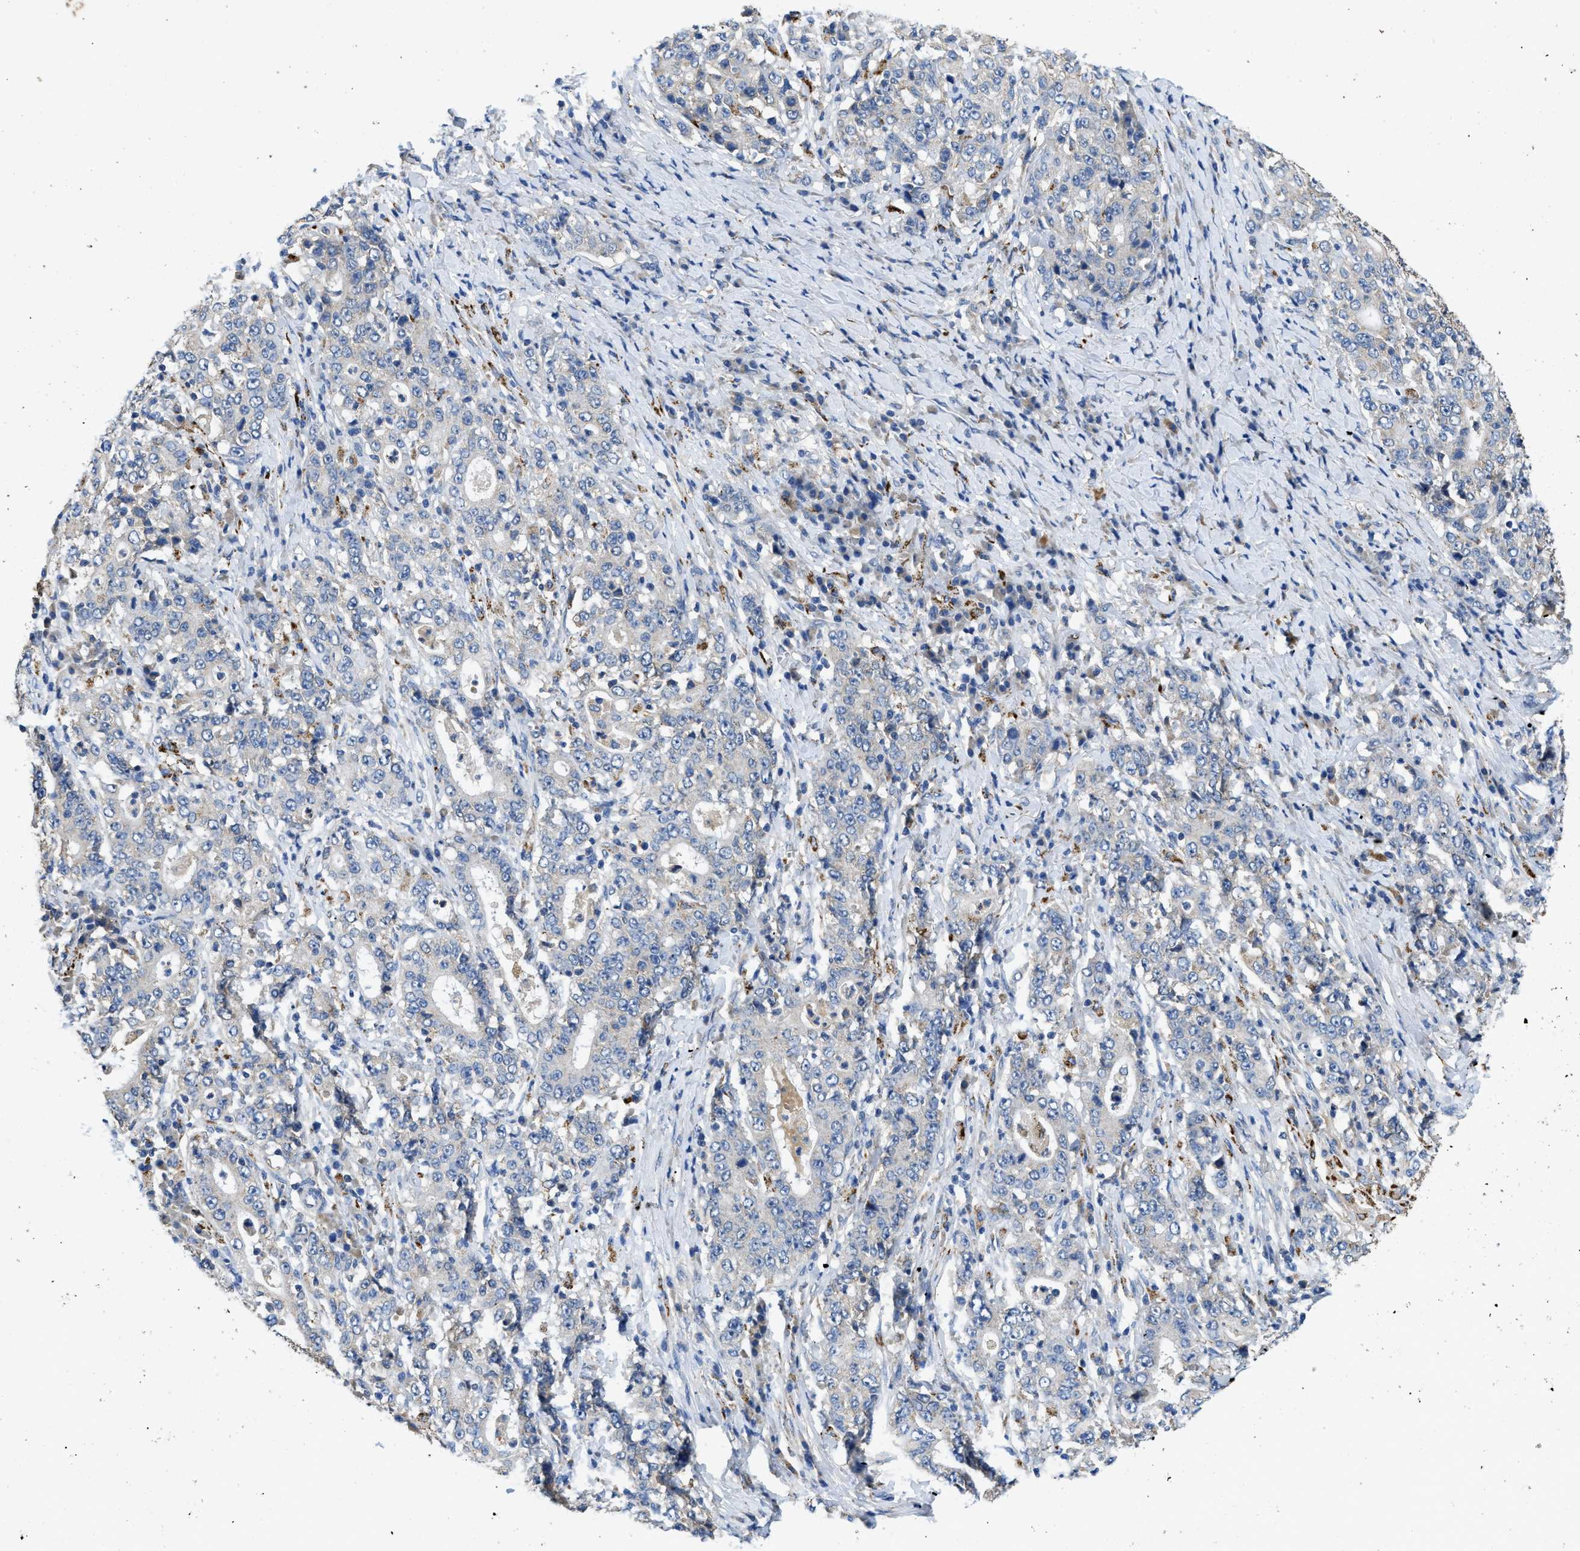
{"staining": {"intensity": "negative", "quantity": "none", "location": "none"}, "tissue": "stomach cancer", "cell_type": "Tumor cells", "image_type": "cancer", "snomed": [{"axis": "morphology", "description": "Normal tissue, NOS"}, {"axis": "morphology", "description": "Adenocarcinoma, NOS"}, {"axis": "topography", "description": "Stomach, upper"}, {"axis": "topography", "description": "Stomach"}], "caption": "Stomach adenocarcinoma stained for a protein using IHC shows no expression tumor cells.", "gene": "CDK15", "patient": {"sex": "male", "age": 59}}